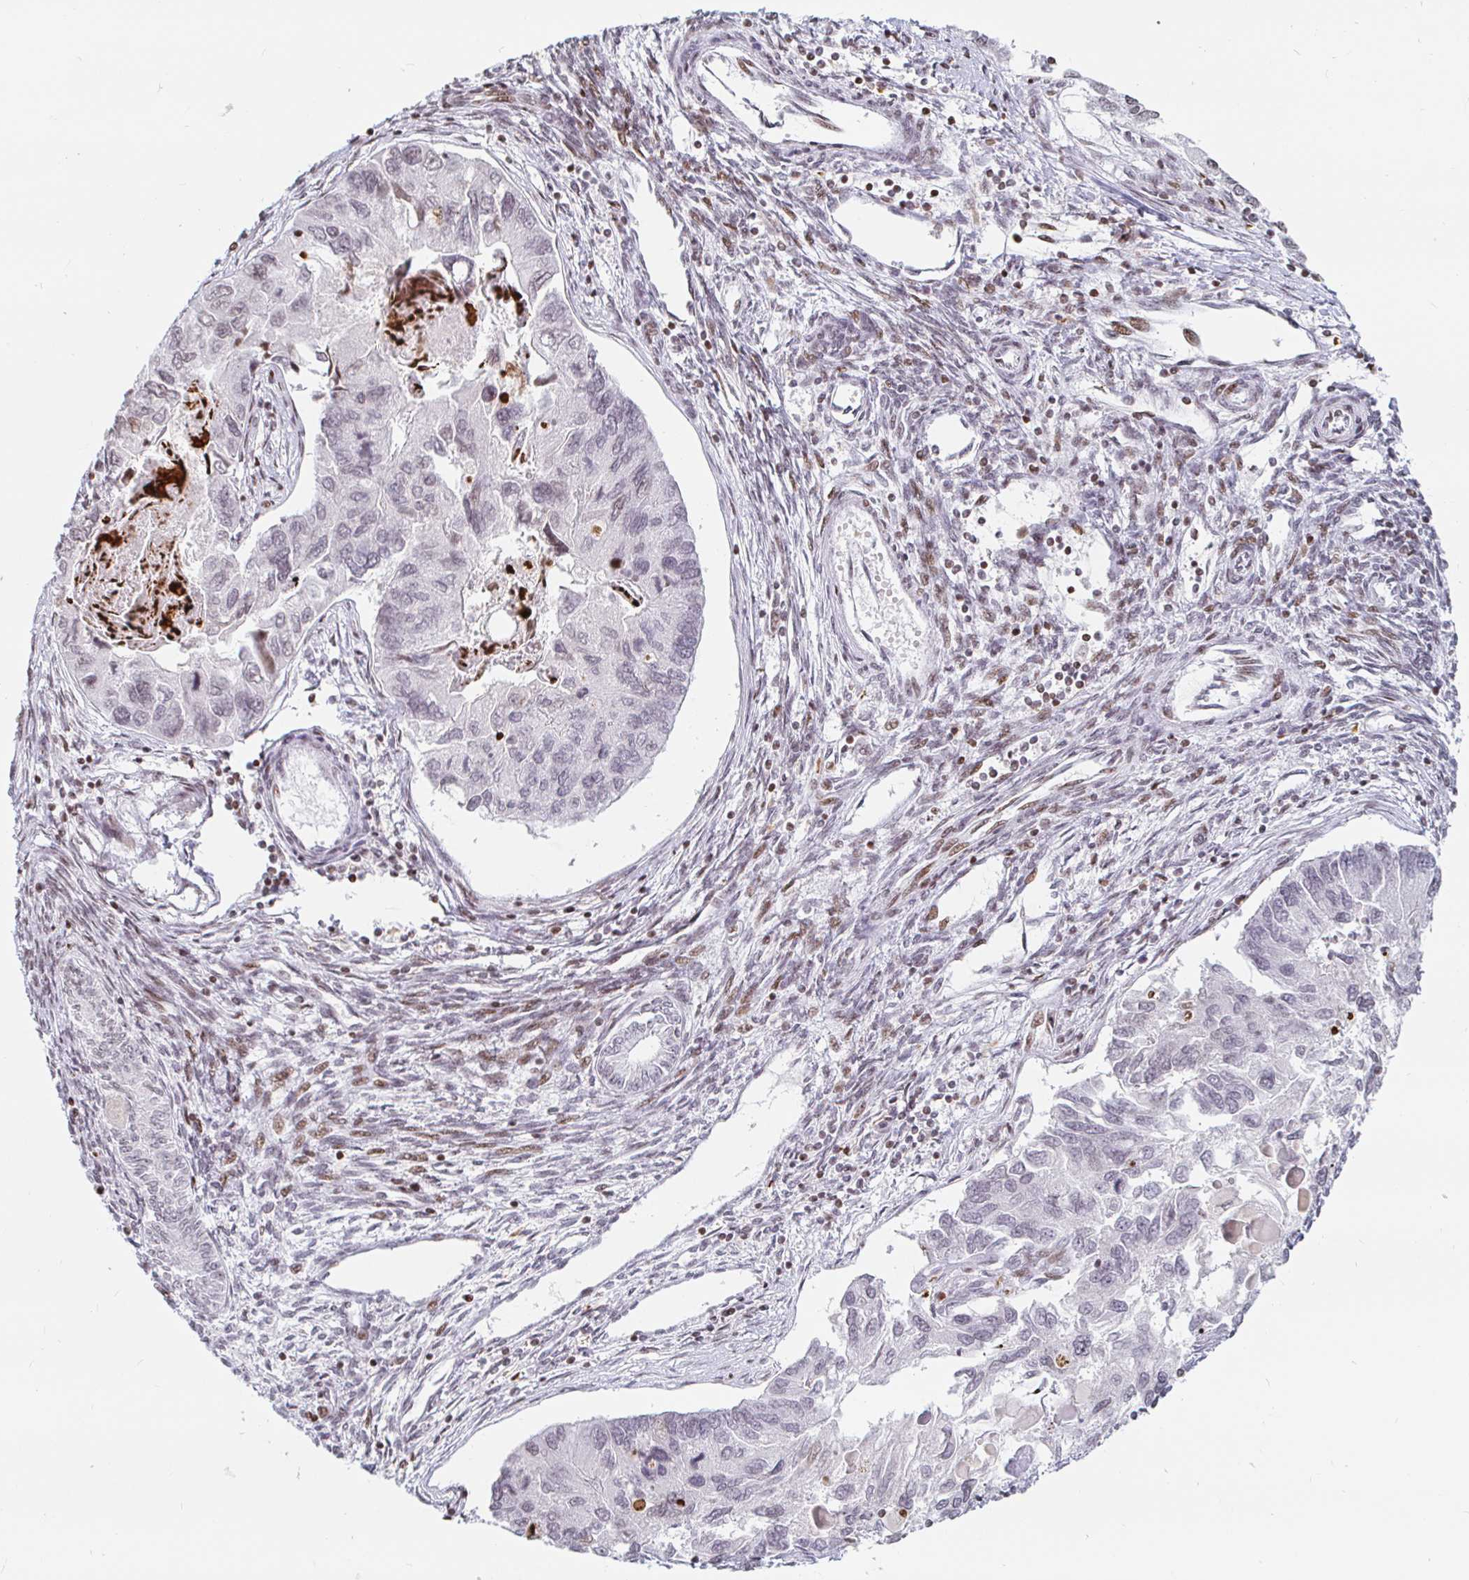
{"staining": {"intensity": "weak", "quantity": "<25%", "location": "nuclear"}, "tissue": "endometrial cancer", "cell_type": "Tumor cells", "image_type": "cancer", "snomed": [{"axis": "morphology", "description": "Carcinoma, NOS"}, {"axis": "topography", "description": "Uterus"}], "caption": "The IHC image has no significant expression in tumor cells of endometrial cancer (carcinoma) tissue.", "gene": "HOXC10", "patient": {"sex": "female", "age": 76}}